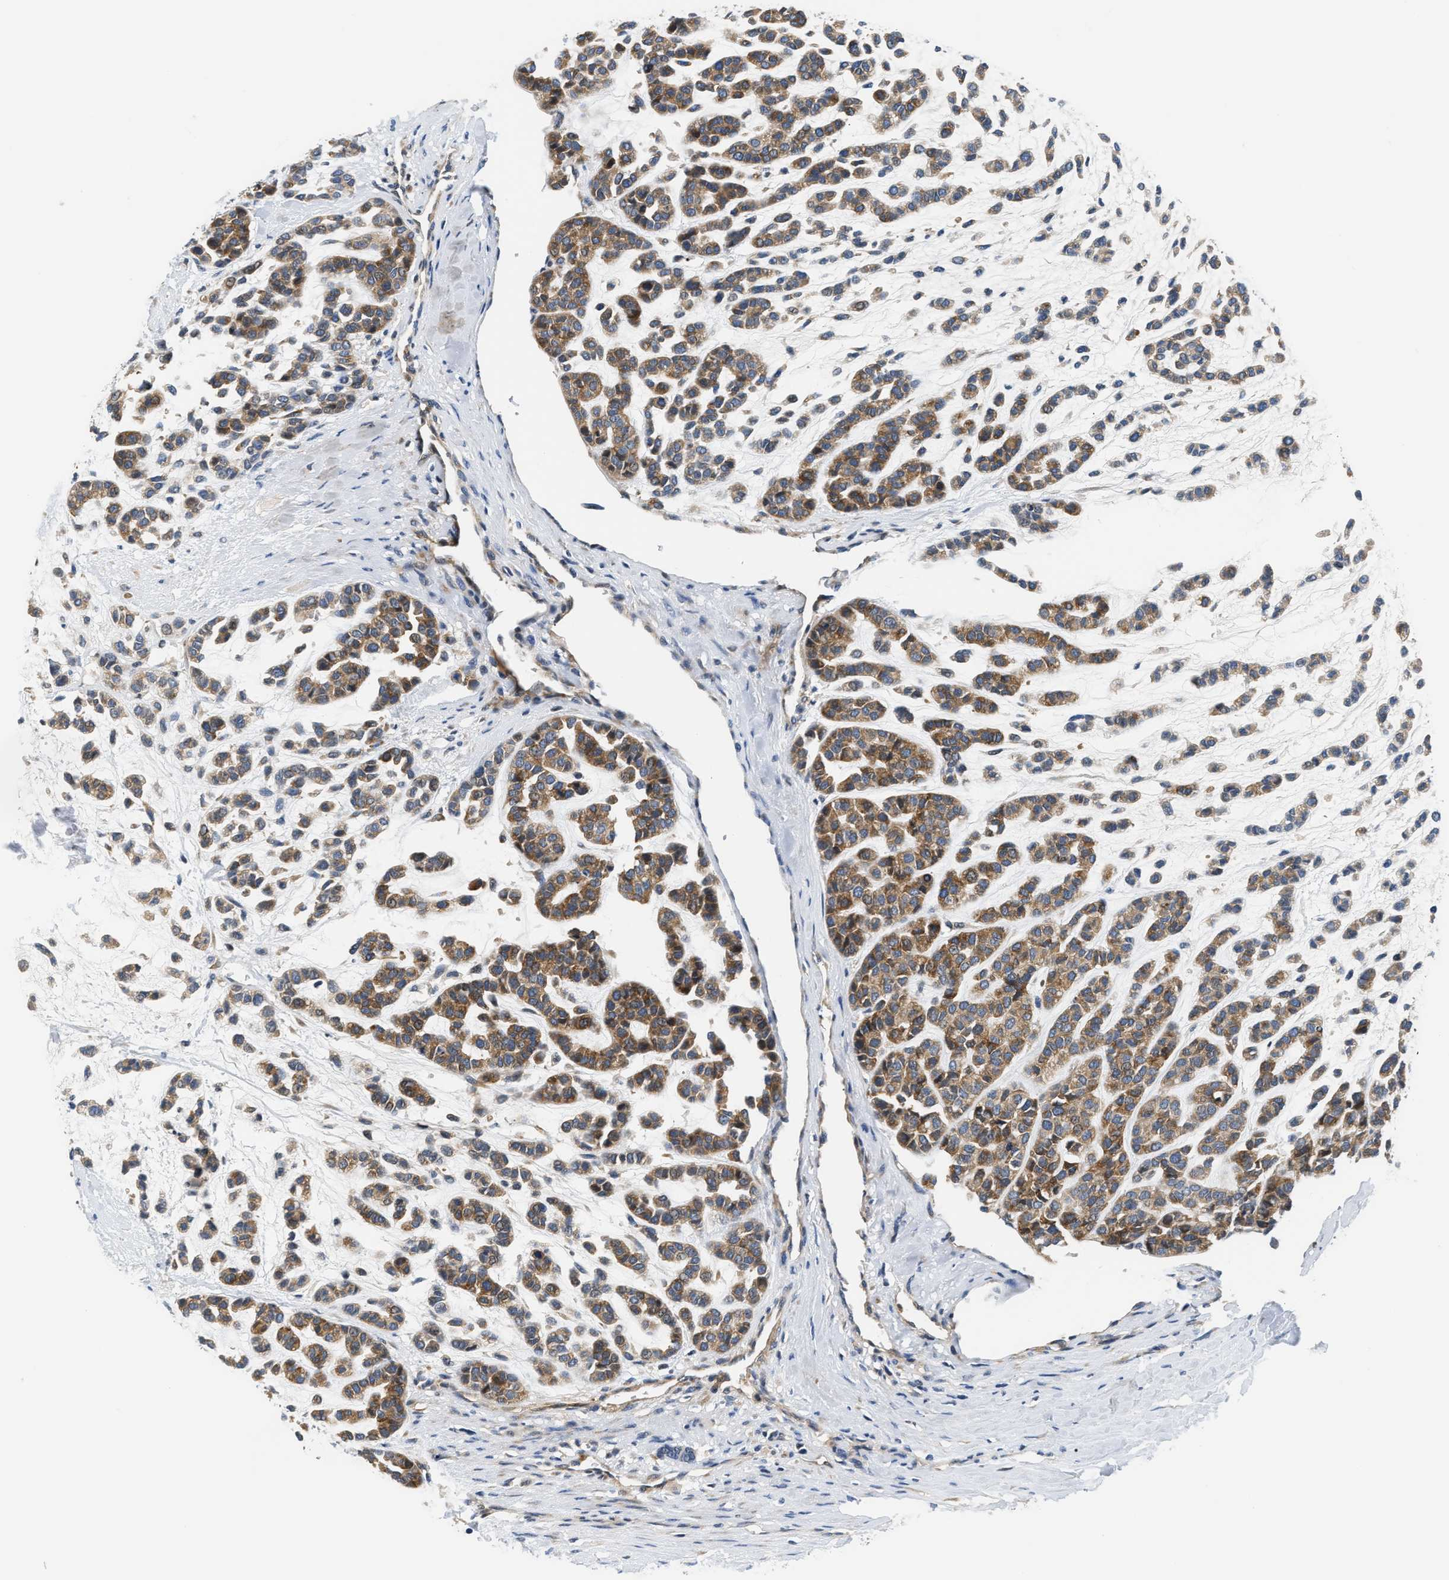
{"staining": {"intensity": "moderate", "quantity": ">75%", "location": "cytoplasmic/membranous"}, "tissue": "head and neck cancer", "cell_type": "Tumor cells", "image_type": "cancer", "snomed": [{"axis": "morphology", "description": "Adenocarcinoma, NOS"}, {"axis": "morphology", "description": "Adenoma, NOS"}, {"axis": "topography", "description": "Head-Neck"}], "caption": "Immunohistochemical staining of human head and neck adenocarcinoma displays medium levels of moderate cytoplasmic/membranous positivity in approximately >75% of tumor cells.", "gene": "TNIP2", "patient": {"sex": "female", "age": 55}}